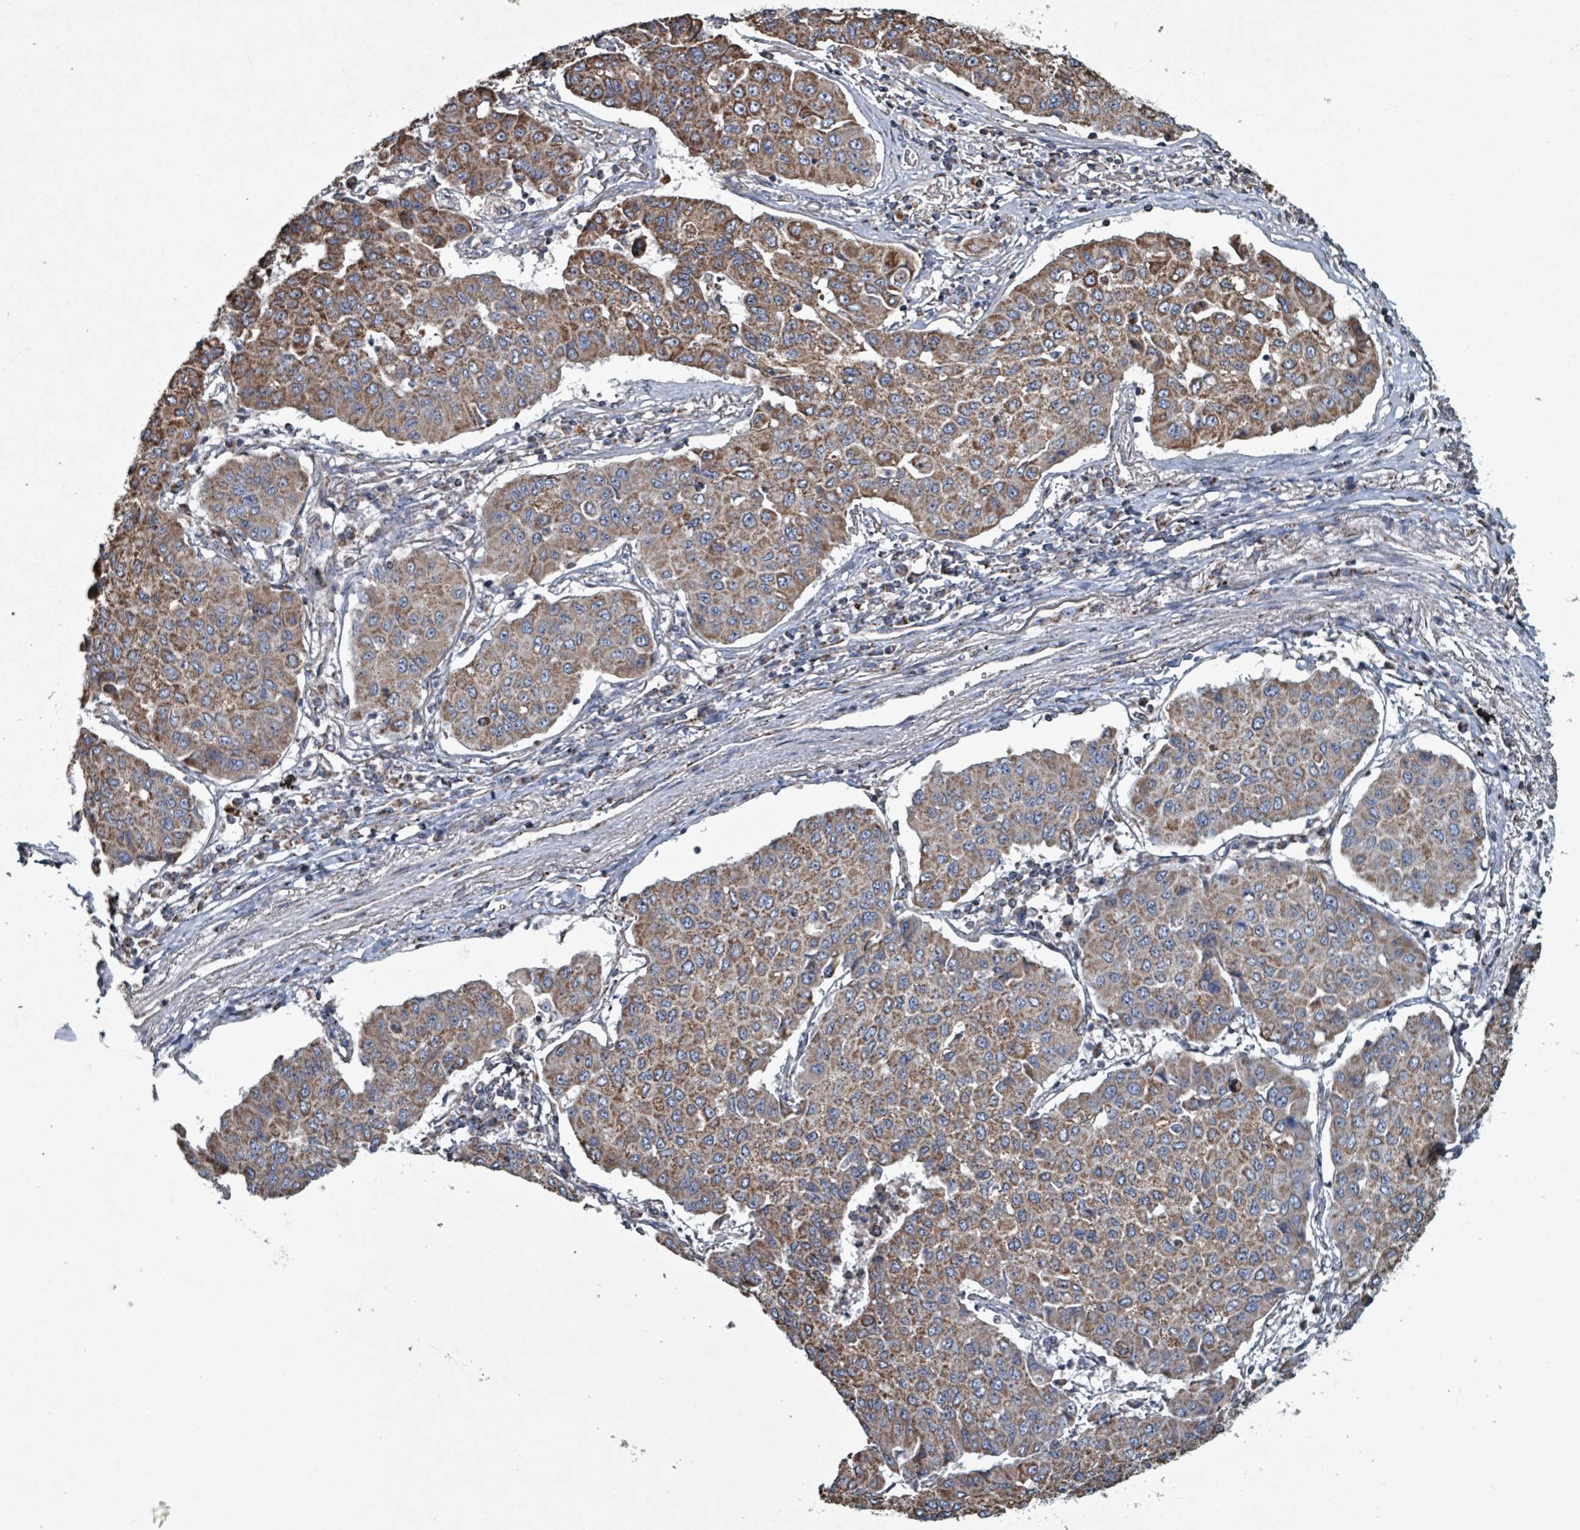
{"staining": {"intensity": "moderate", "quantity": ">75%", "location": "cytoplasmic/membranous"}, "tissue": "lung cancer", "cell_type": "Tumor cells", "image_type": "cancer", "snomed": [{"axis": "morphology", "description": "Squamous cell carcinoma, NOS"}, {"axis": "topography", "description": "Lung"}], "caption": "Immunohistochemical staining of lung squamous cell carcinoma shows medium levels of moderate cytoplasmic/membranous positivity in approximately >75% of tumor cells.", "gene": "ABHD18", "patient": {"sex": "male", "age": 74}}